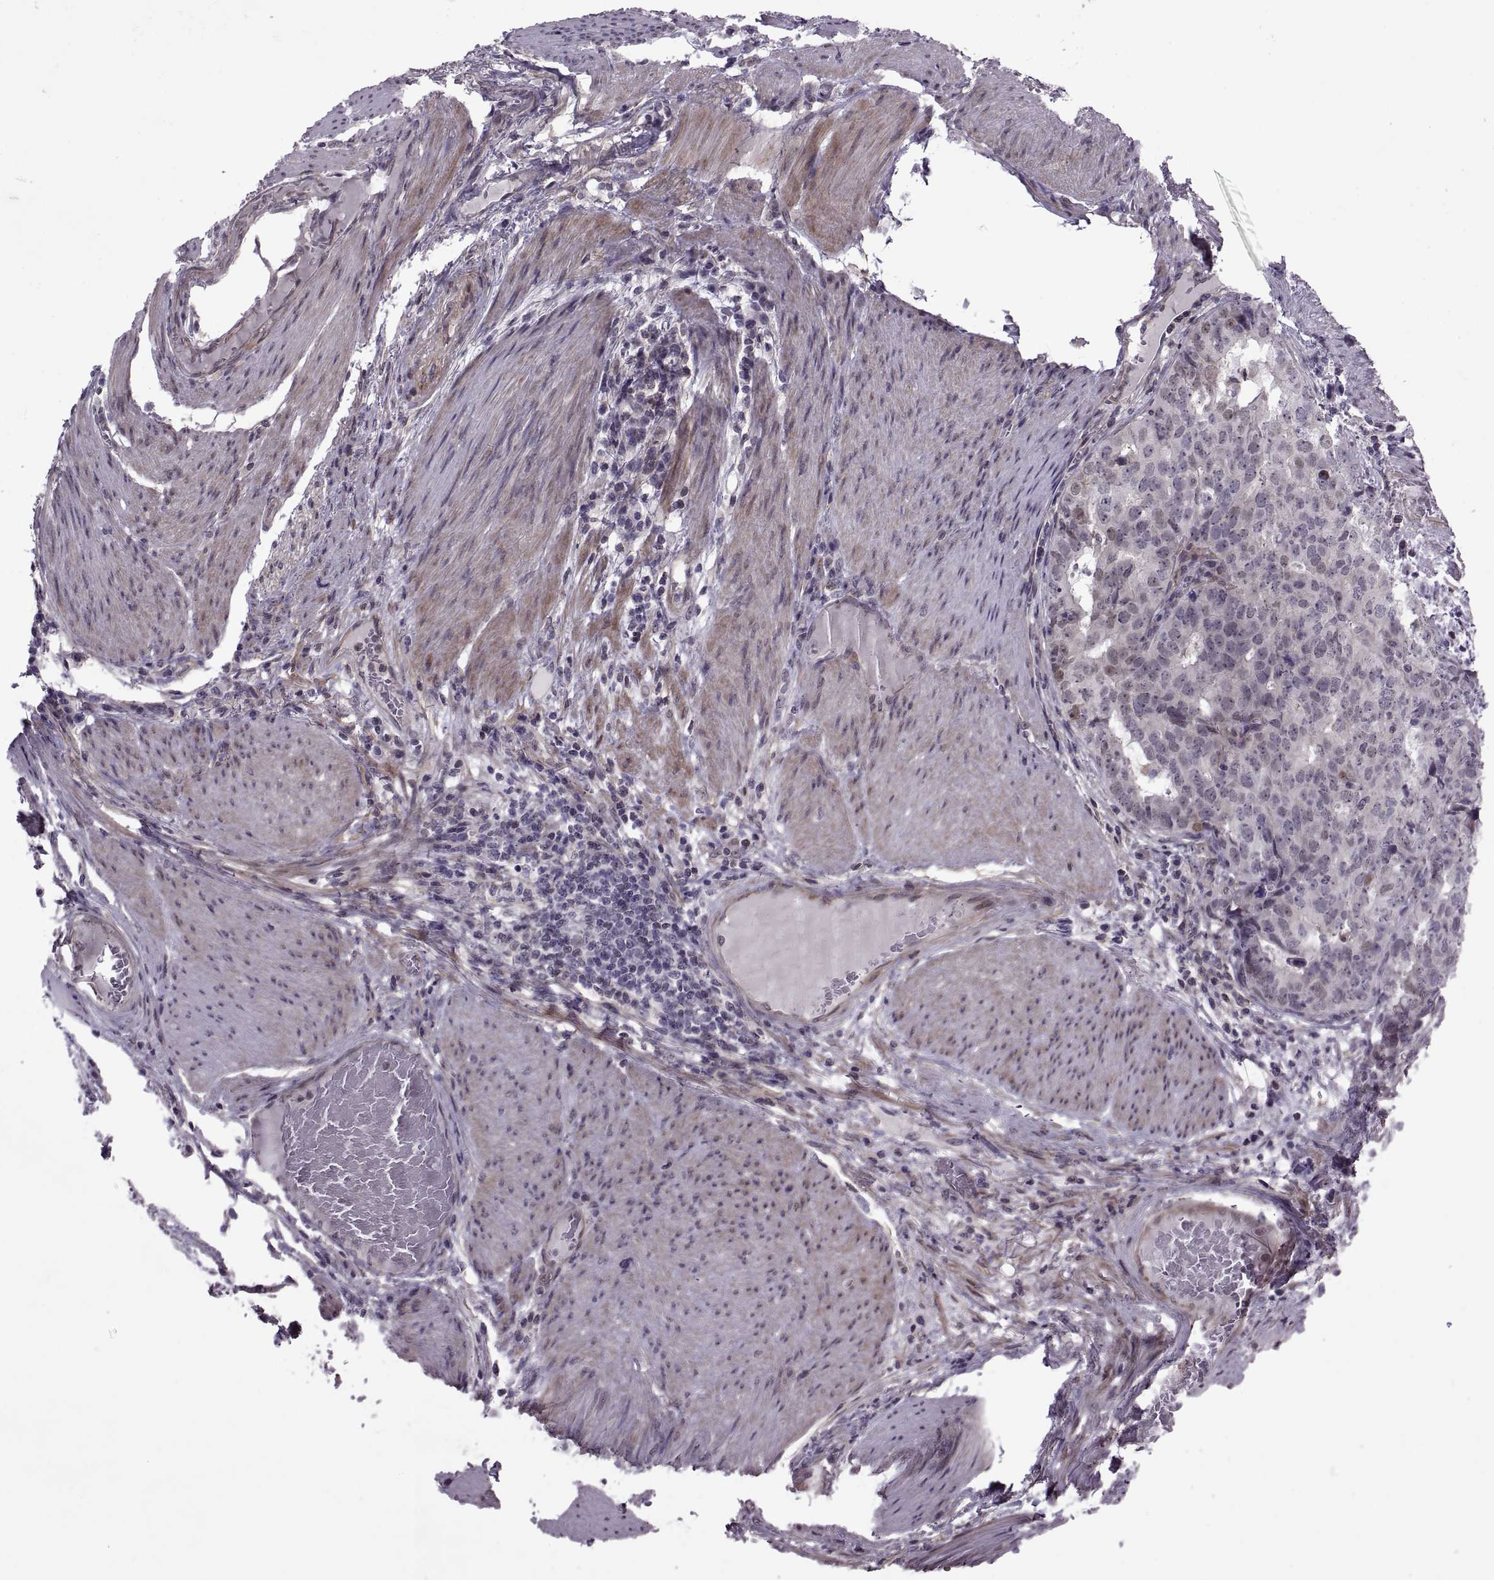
{"staining": {"intensity": "negative", "quantity": "none", "location": "none"}, "tissue": "stomach cancer", "cell_type": "Tumor cells", "image_type": "cancer", "snomed": [{"axis": "morphology", "description": "Adenocarcinoma, NOS"}, {"axis": "topography", "description": "Stomach"}], "caption": "Immunohistochemistry (IHC) photomicrograph of neoplastic tissue: human stomach cancer stained with DAB displays no significant protein staining in tumor cells. Brightfield microscopy of IHC stained with DAB (brown) and hematoxylin (blue), captured at high magnification.", "gene": "ODF3", "patient": {"sex": "male", "age": 69}}